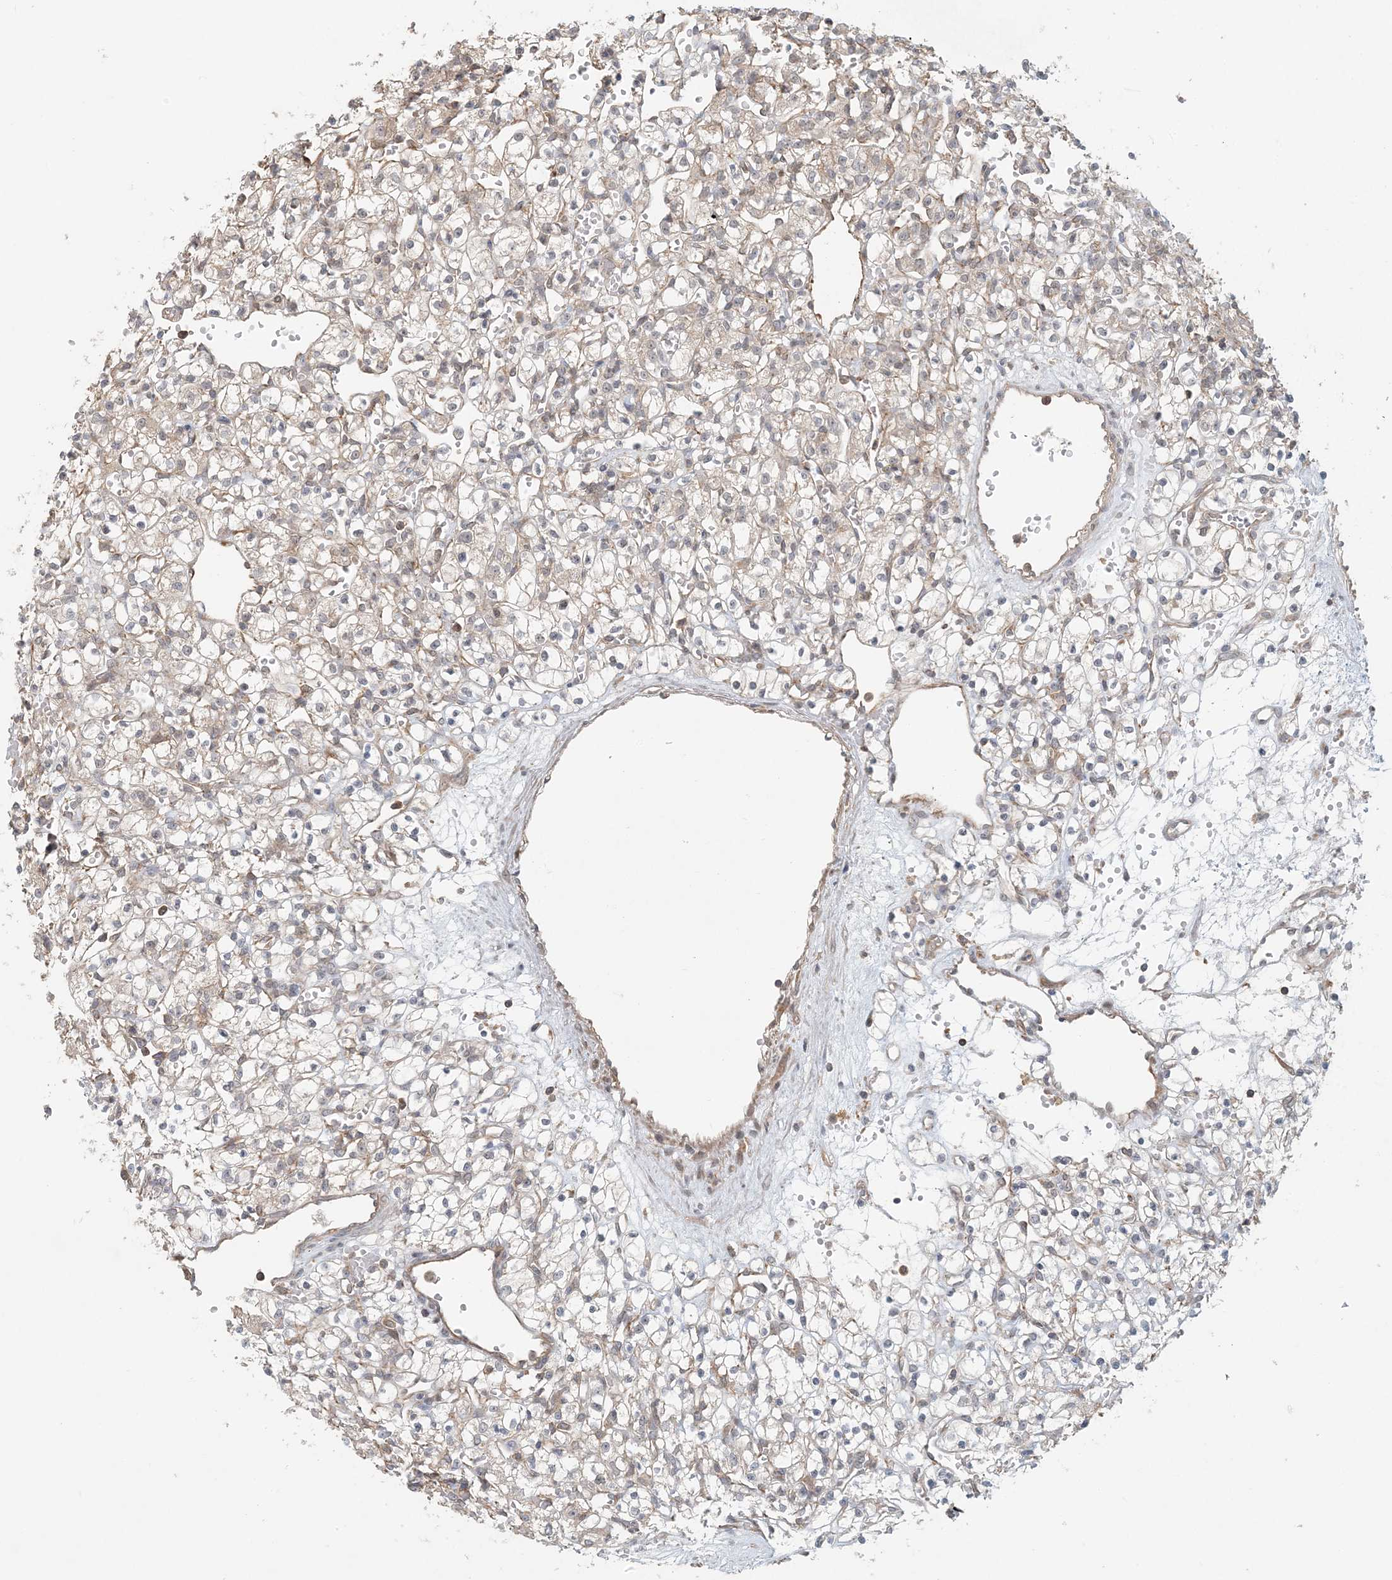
{"staining": {"intensity": "negative", "quantity": "none", "location": "none"}, "tissue": "renal cancer", "cell_type": "Tumor cells", "image_type": "cancer", "snomed": [{"axis": "morphology", "description": "Adenocarcinoma, NOS"}, {"axis": "topography", "description": "Kidney"}], "caption": "IHC photomicrograph of renal cancer stained for a protein (brown), which demonstrates no expression in tumor cells.", "gene": "OBI1", "patient": {"sex": "female", "age": 59}}